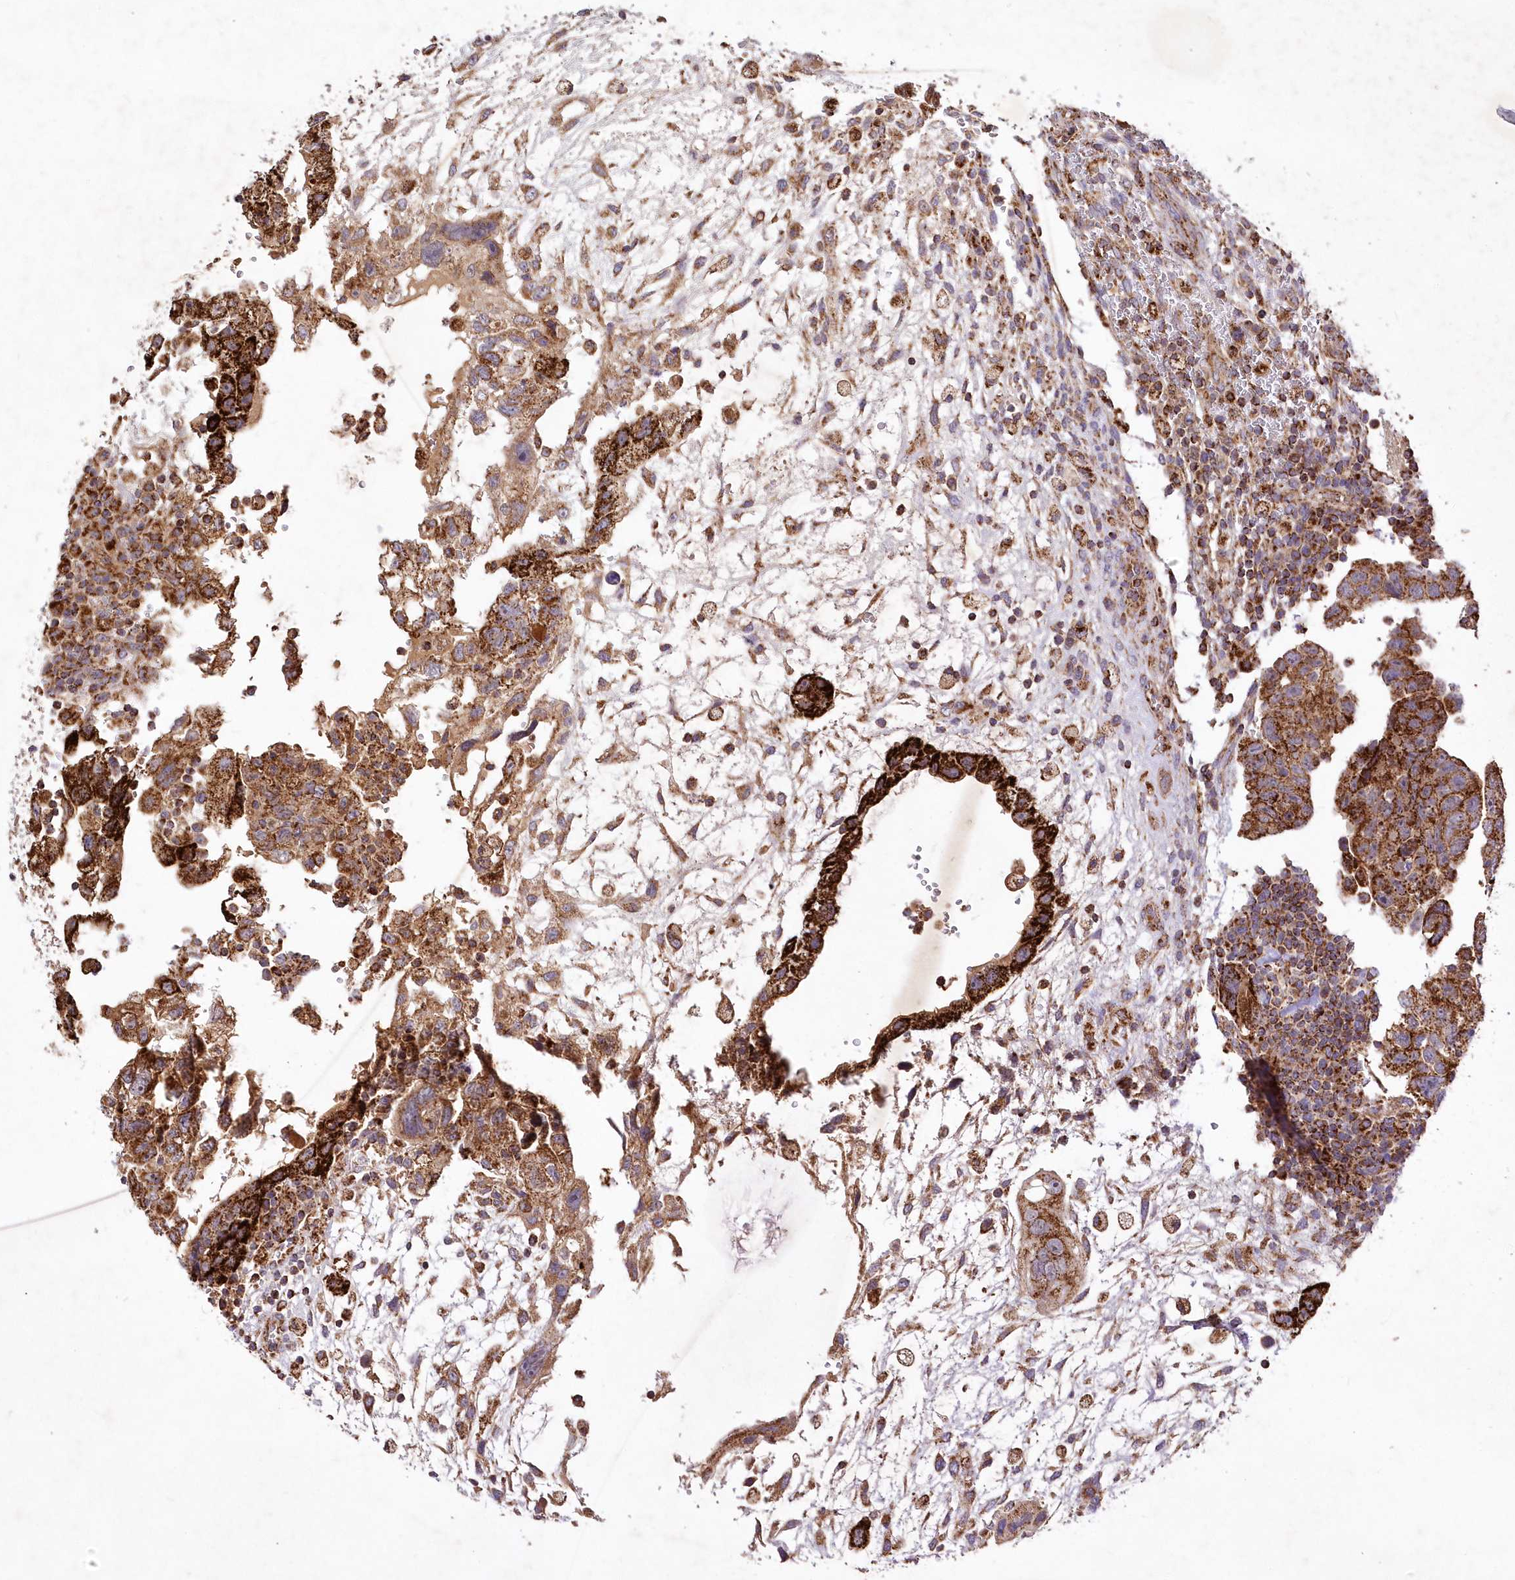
{"staining": {"intensity": "strong", "quantity": ">75%", "location": "cytoplasmic/membranous"}, "tissue": "testis cancer", "cell_type": "Tumor cells", "image_type": "cancer", "snomed": [{"axis": "morphology", "description": "Carcinoma, Embryonal, NOS"}, {"axis": "topography", "description": "Testis"}], "caption": "Immunohistochemical staining of human embryonal carcinoma (testis) demonstrates strong cytoplasmic/membranous protein positivity in approximately >75% of tumor cells.", "gene": "ASNSD1", "patient": {"sex": "male", "age": 36}}